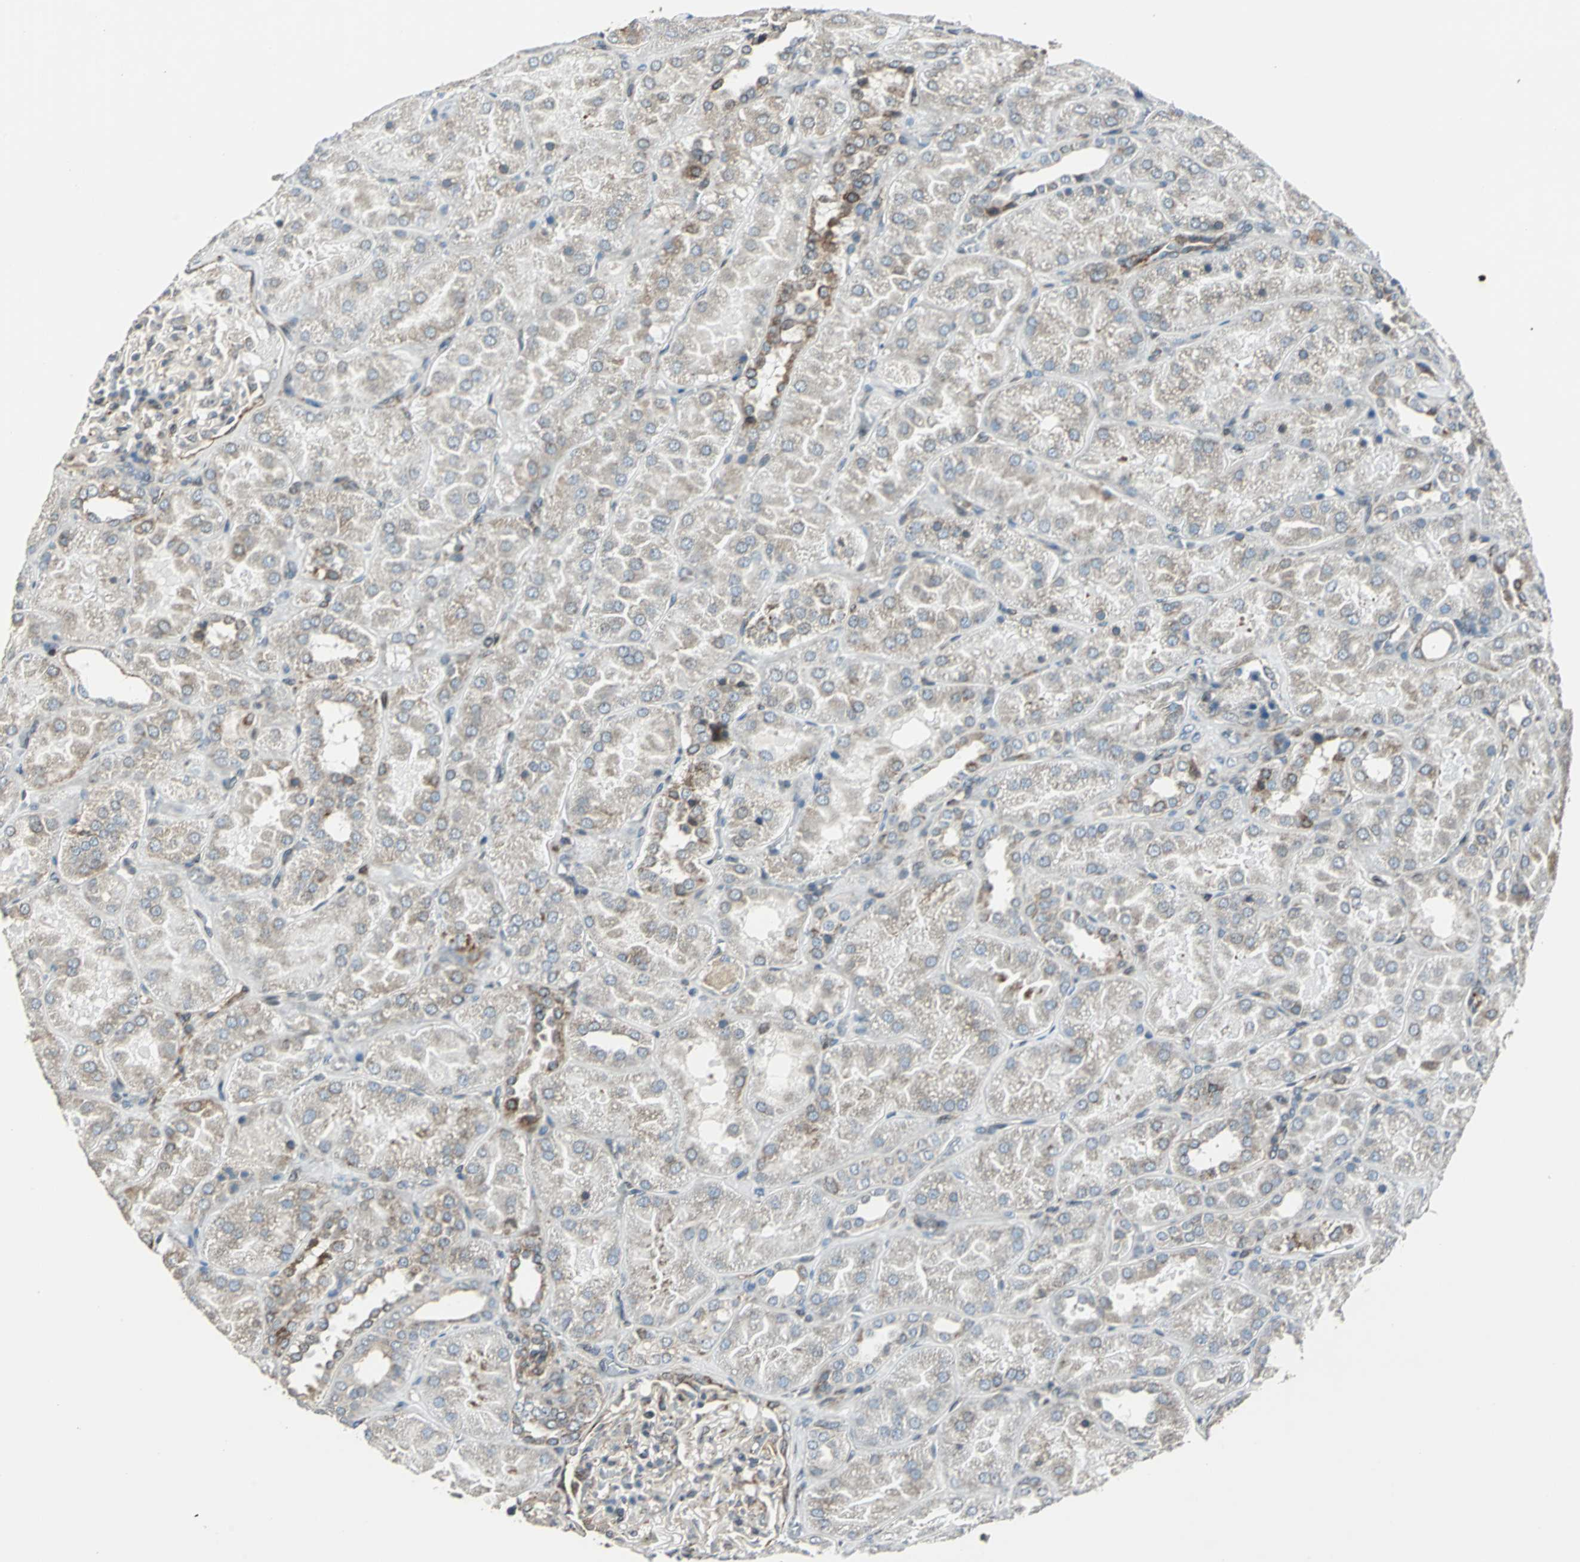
{"staining": {"intensity": "strong", "quantity": "<25%", "location": "cytoplasmic/membranous"}, "tissue": "kidney", "cell_type": "Cells in glomeruli", "image_type": "normal", "snomed": [{"axis": "morphology", "description": "Normal tissue, NOS"}, {"axis": "topography", "description": "Kidney"}], "caption": "Kidney stained for a protein displays strong cytoplasmic/membranous positivity in cells in glomeruli. (Stains: DAB in brown, nuclei in blue, Microscopy: brightfield microscopy at high magnification).", "gene": "HTATIP2", "patient": {"sex": "male", "age": 28}}